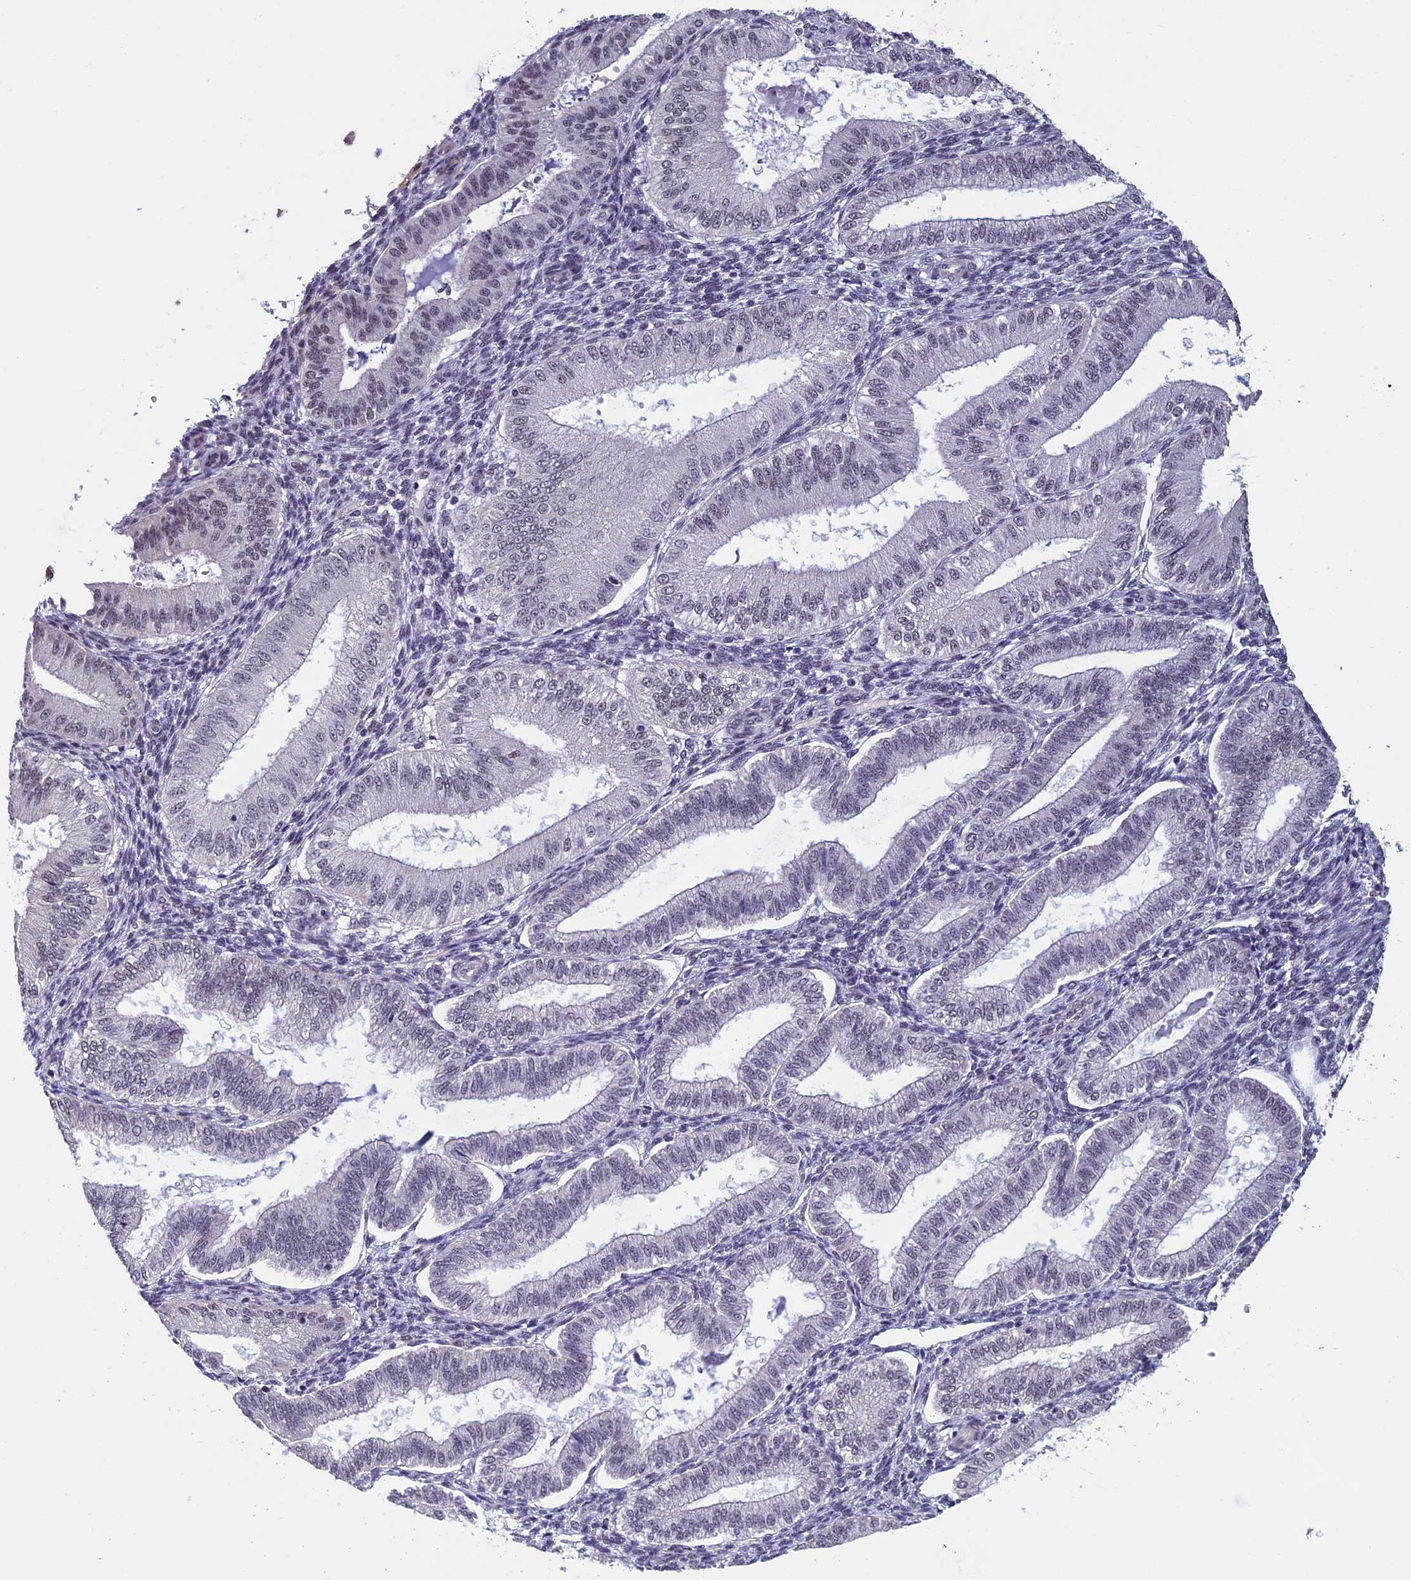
{"staining": {"intensity": "weak", "quantity": "<25%", "location": "nuclear"}, "tissue": "endometrium", "cell_type": "Cells in endometrial stroma", "image_type": "normal", "snomed": [{"axis": "morphology", "description": "Normal tissue, NOS"}, {"axis": "topography", "description": "Endometrium"}], "caption": "The histopathology image shows no staining of cells in endometrial stroma in benign endometrium.", "gene": "RNF40", "patient": {"sex": "female", "age": 39}}